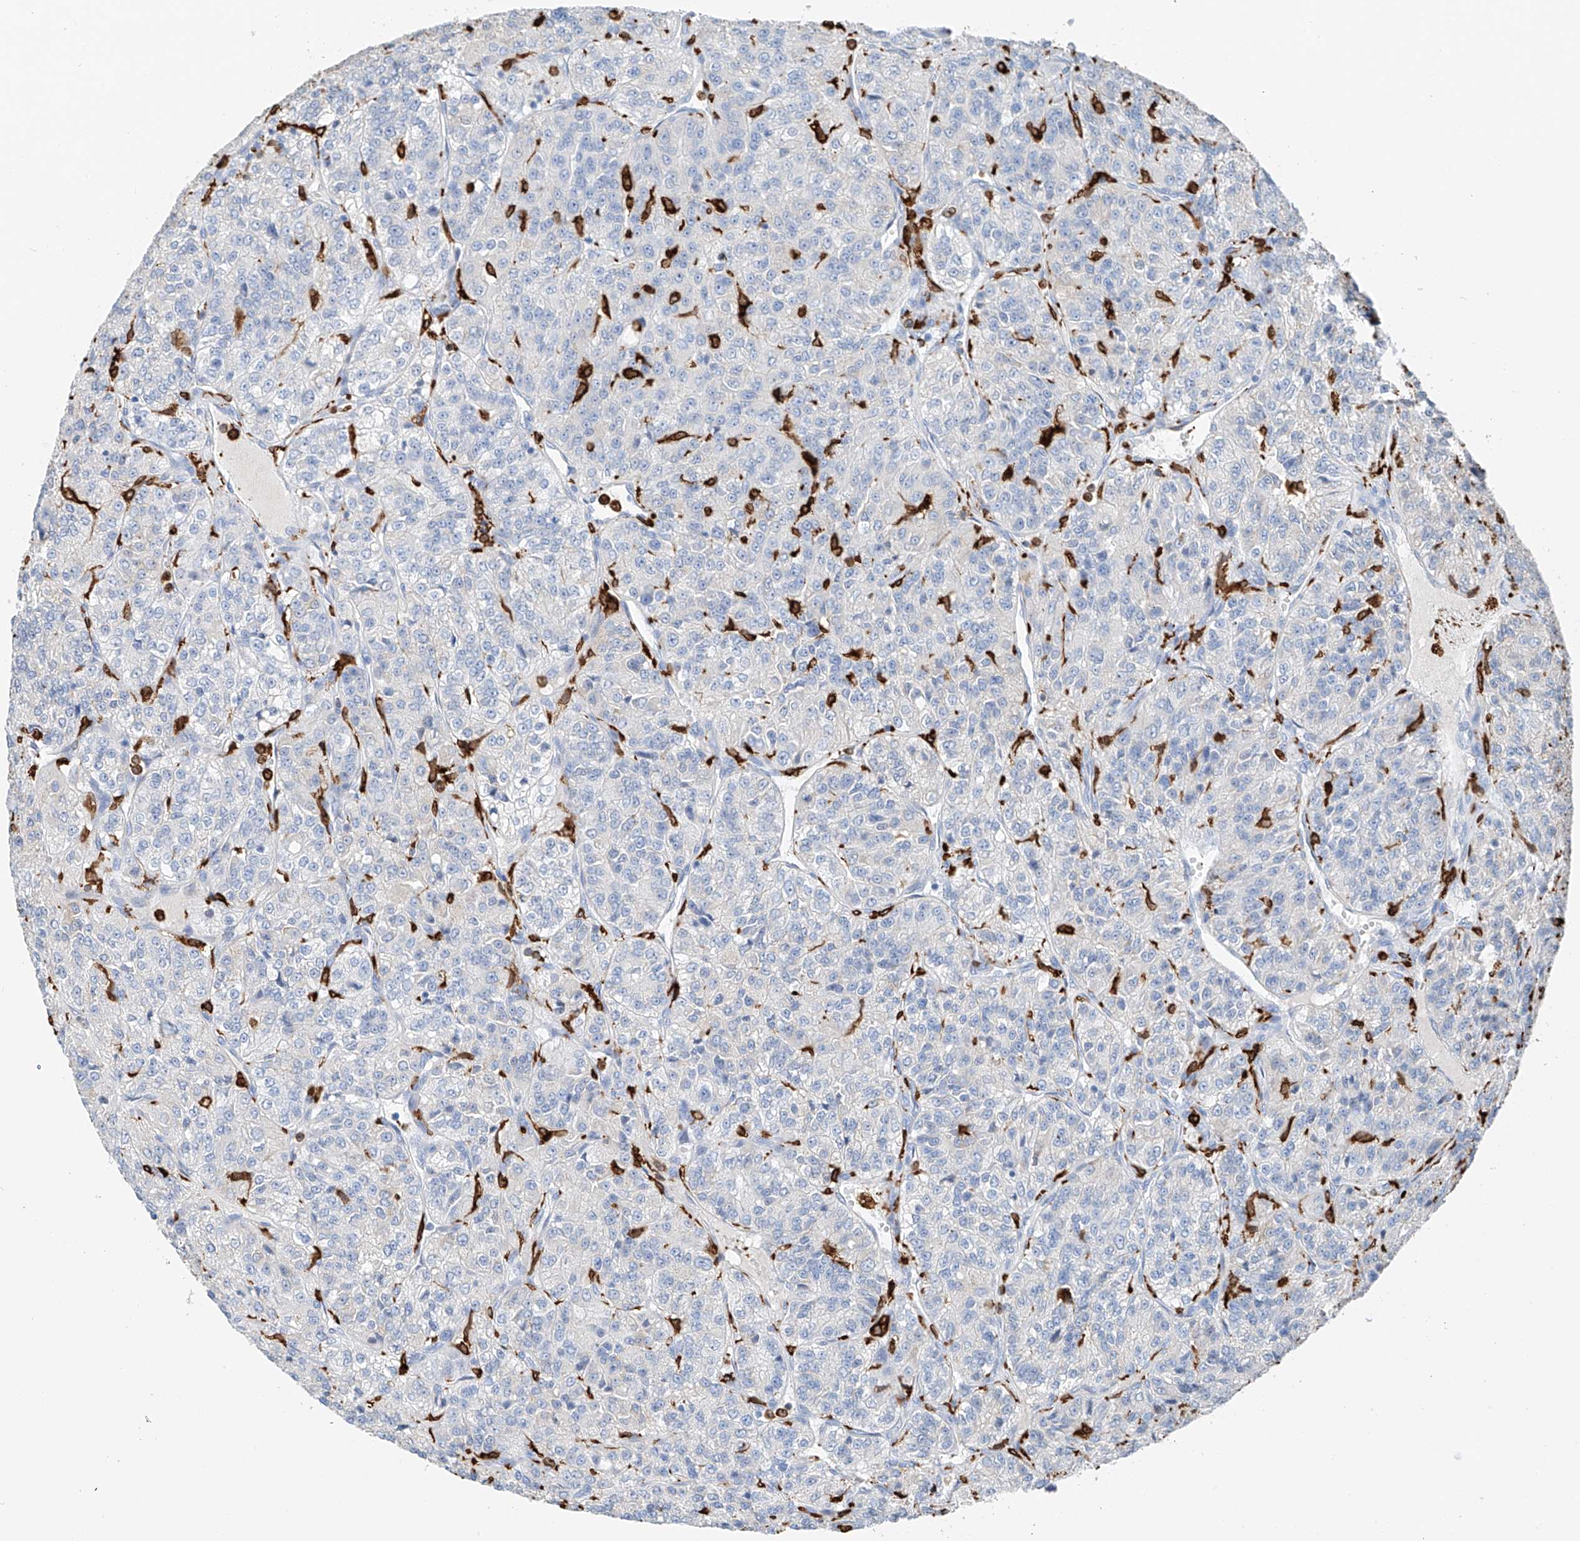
{"staining": {"intensity": "negative", "quantity": "none", "location": "none"}, "tissue": "renal cancer", "cell_type": "Tumor cells", "image_type": "cancer", "snomed": [{"axis": "morphology", "description": "Adenocarcinoma, NOS"}, {"axis": "topography", "description": "Kidney"}], "caption": "Human renal cancer stained for a protein using immunohistochemistry demonstrates no positivity in tumor cells.", "gene": "TBXAS1", "patient": {"sex": "female", "age": 63}}